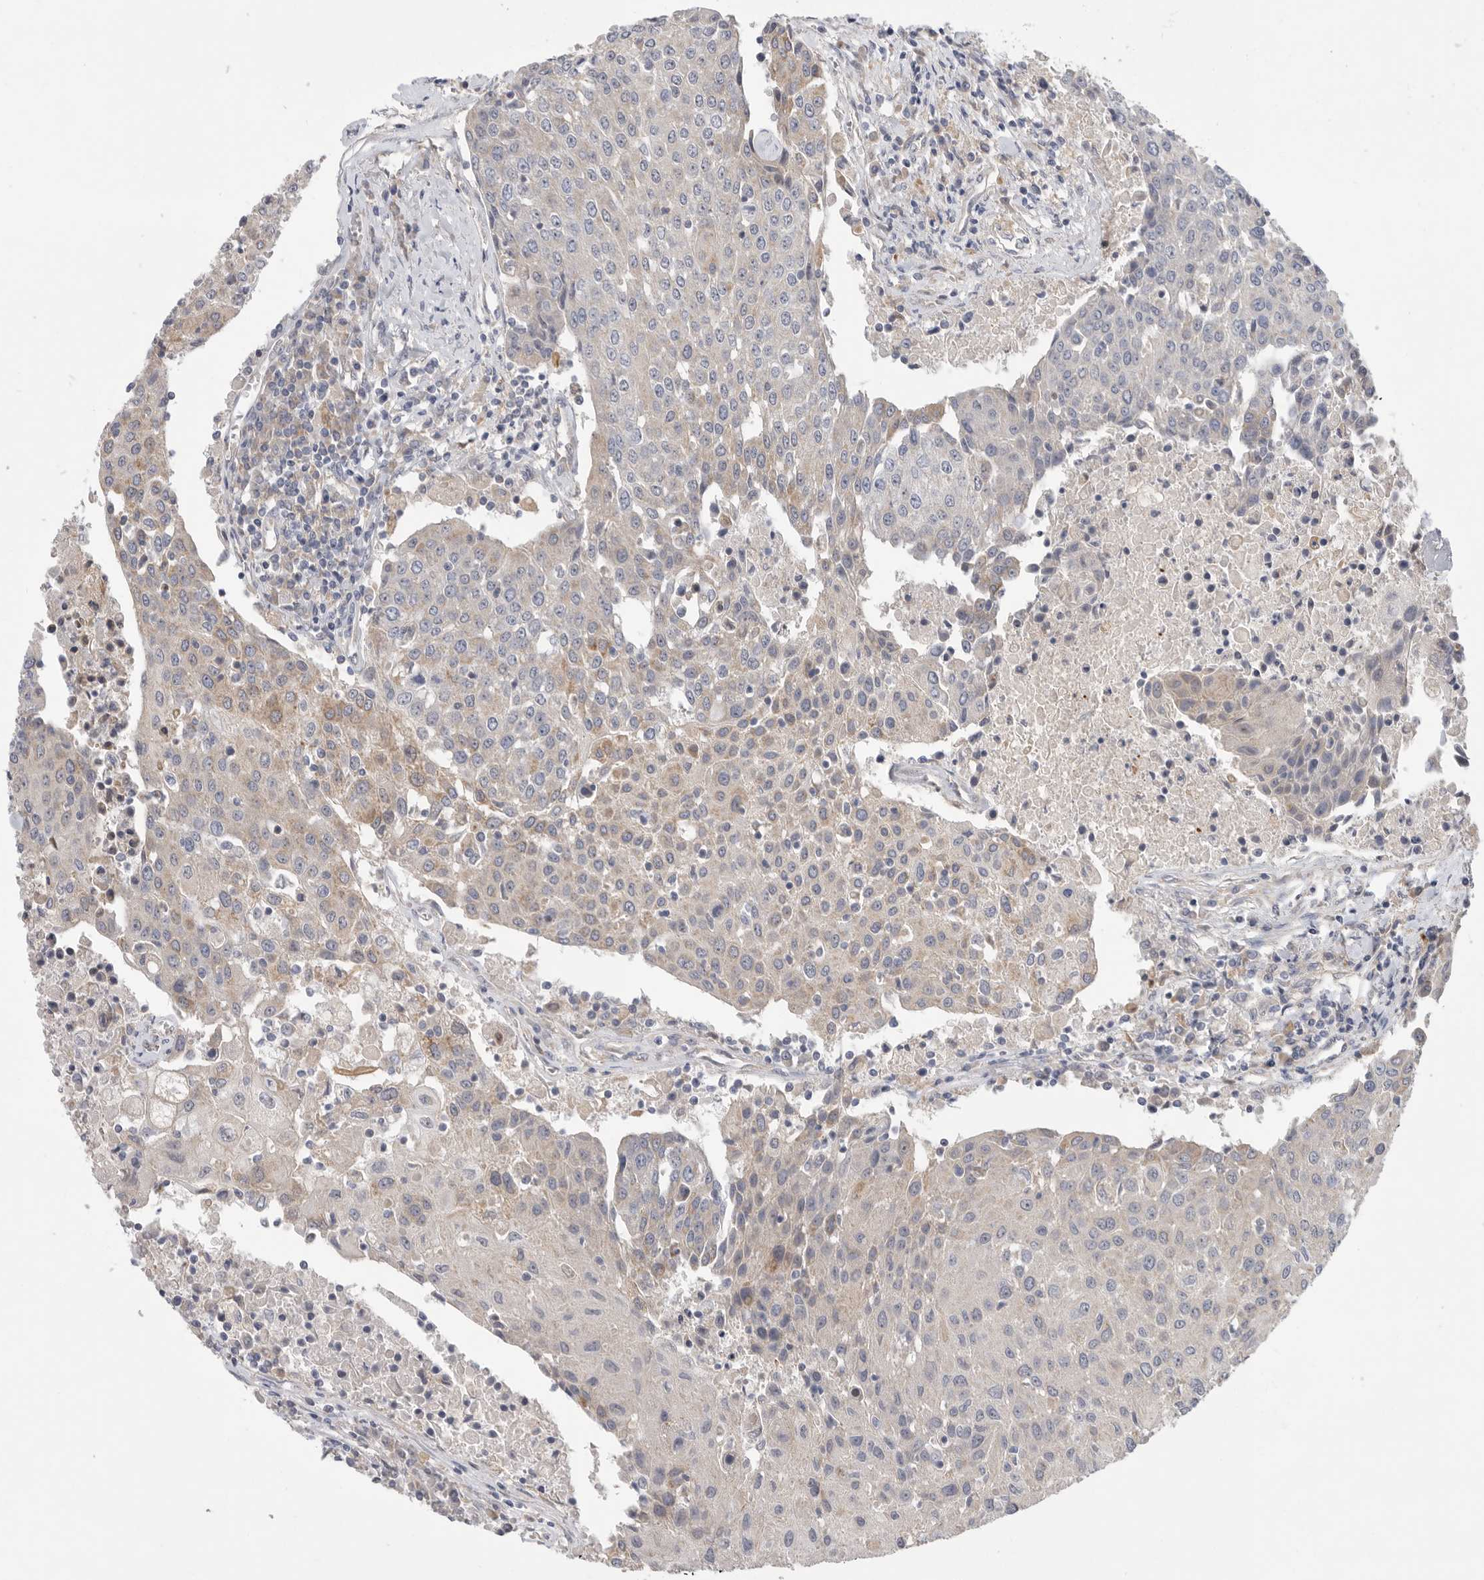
{"staining": {"intensity": "weak", "quantity": "25%-75%", "location": "cytoplasmic/membranous"}, "tissue": "urothelial cancer", "cell_type": "Tumor cells", "image_type": "cancer", "snomed": [{"axis": "morphology", "description": "Urothelial carcinoma, High grade"}, {"axis": "topography", "description": "Urinary bladder"}], "caption": "Weak cytoplasmic/membranous protein expression is identified in approximately 25%-75% of tumor cells in urothelial carcinoma (high-grade).", "gene": "MTFR1L", "patient": {"sex": "female", "age": 85}}